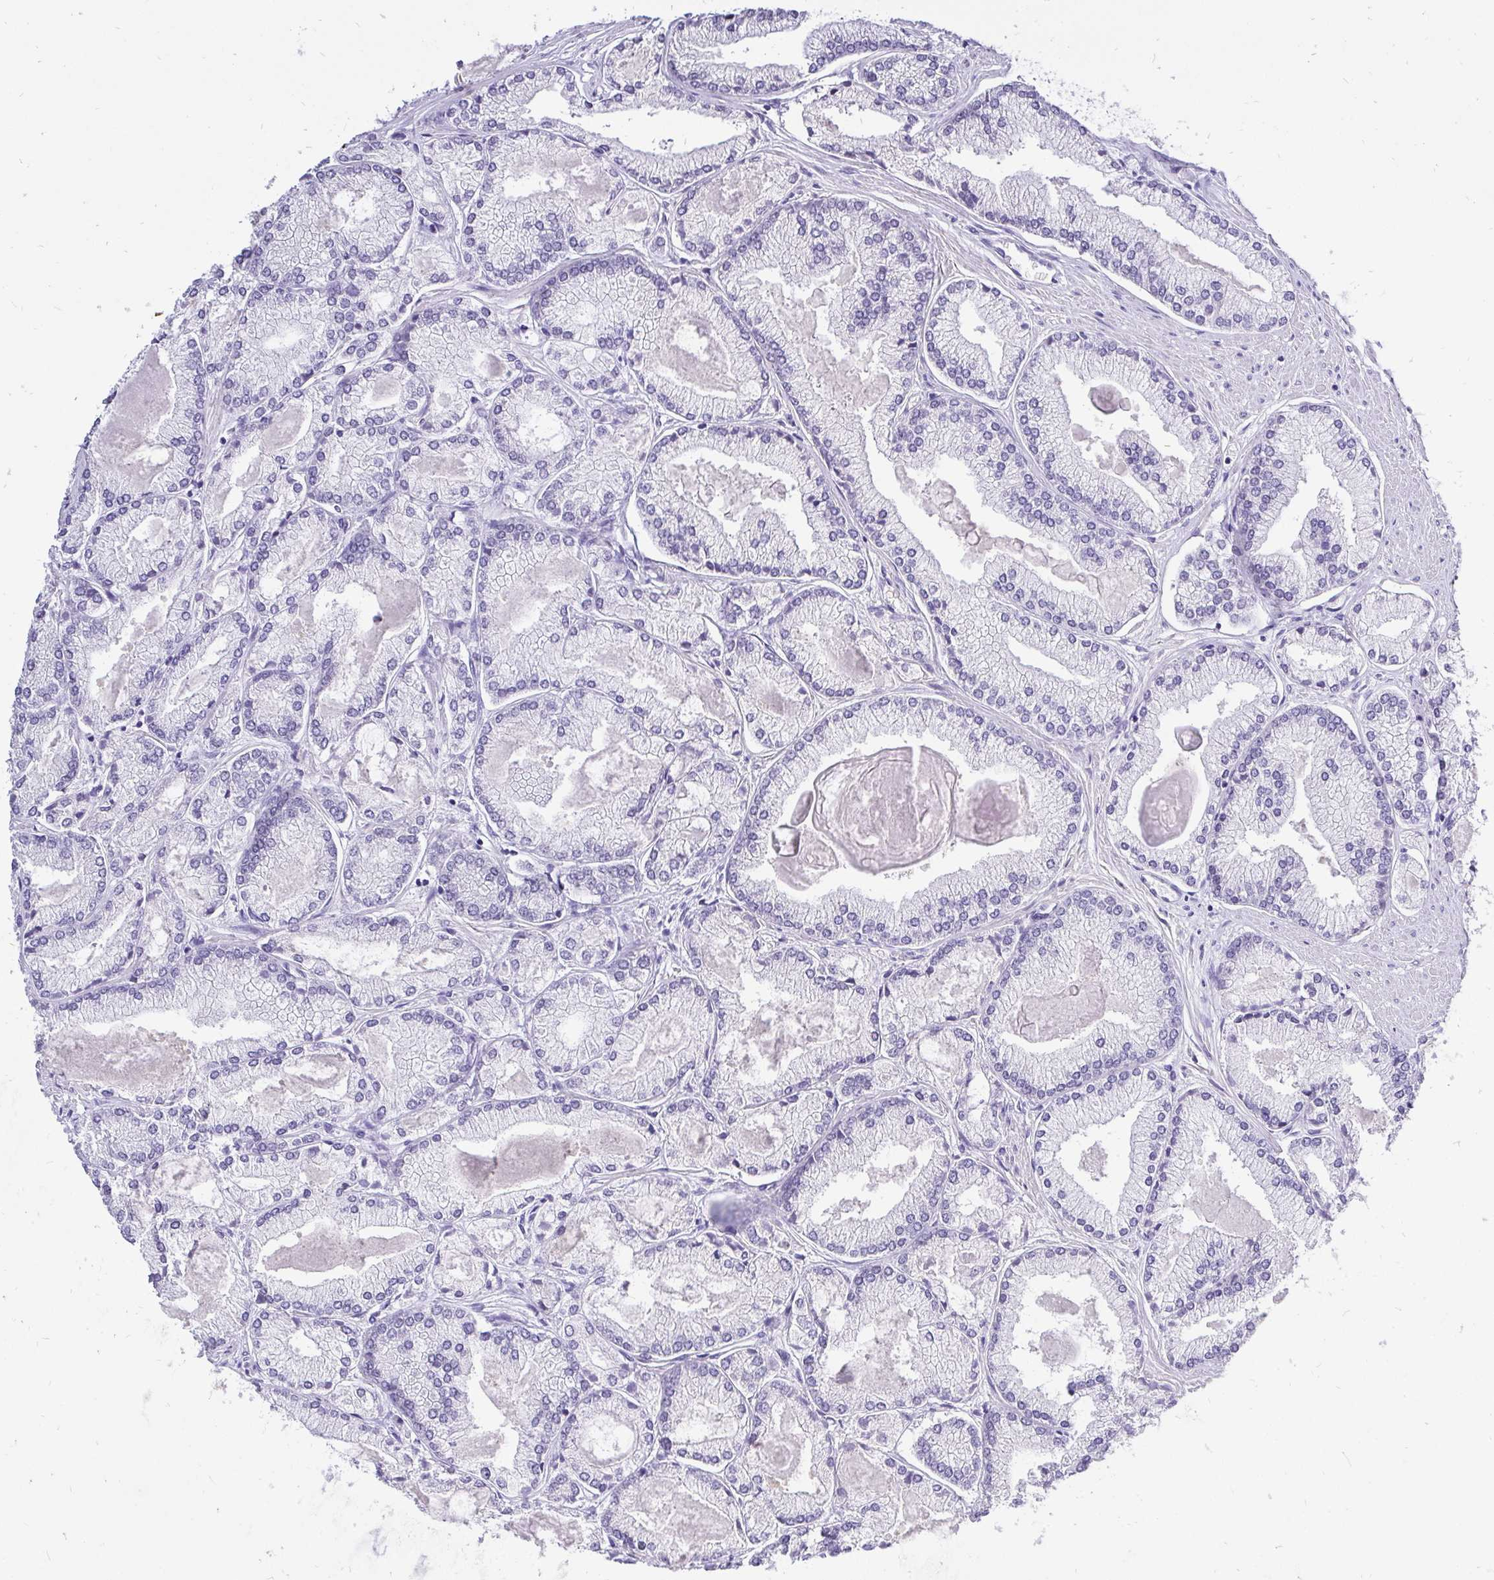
{"staining": {"intensity": "negative", "quantity": "none", "location": "none"}, "tissue": "prostate cancer", "cell_type": "Tumor cells", "image_type": "cancer", "snomed": [{"axis": "morphology", "description": "Adenocarcinoma, High grade"}, {"axis": "topography", "description": "Prostate"}], "caption": "High power microscopy photomicrograph of an IHC micrograph of prostate adenocarcinoma (high-grade), revealing no significant positivity in tumor cells.", "gene": "ZNF860", "patient": {"sex": "male", "age": 68}}